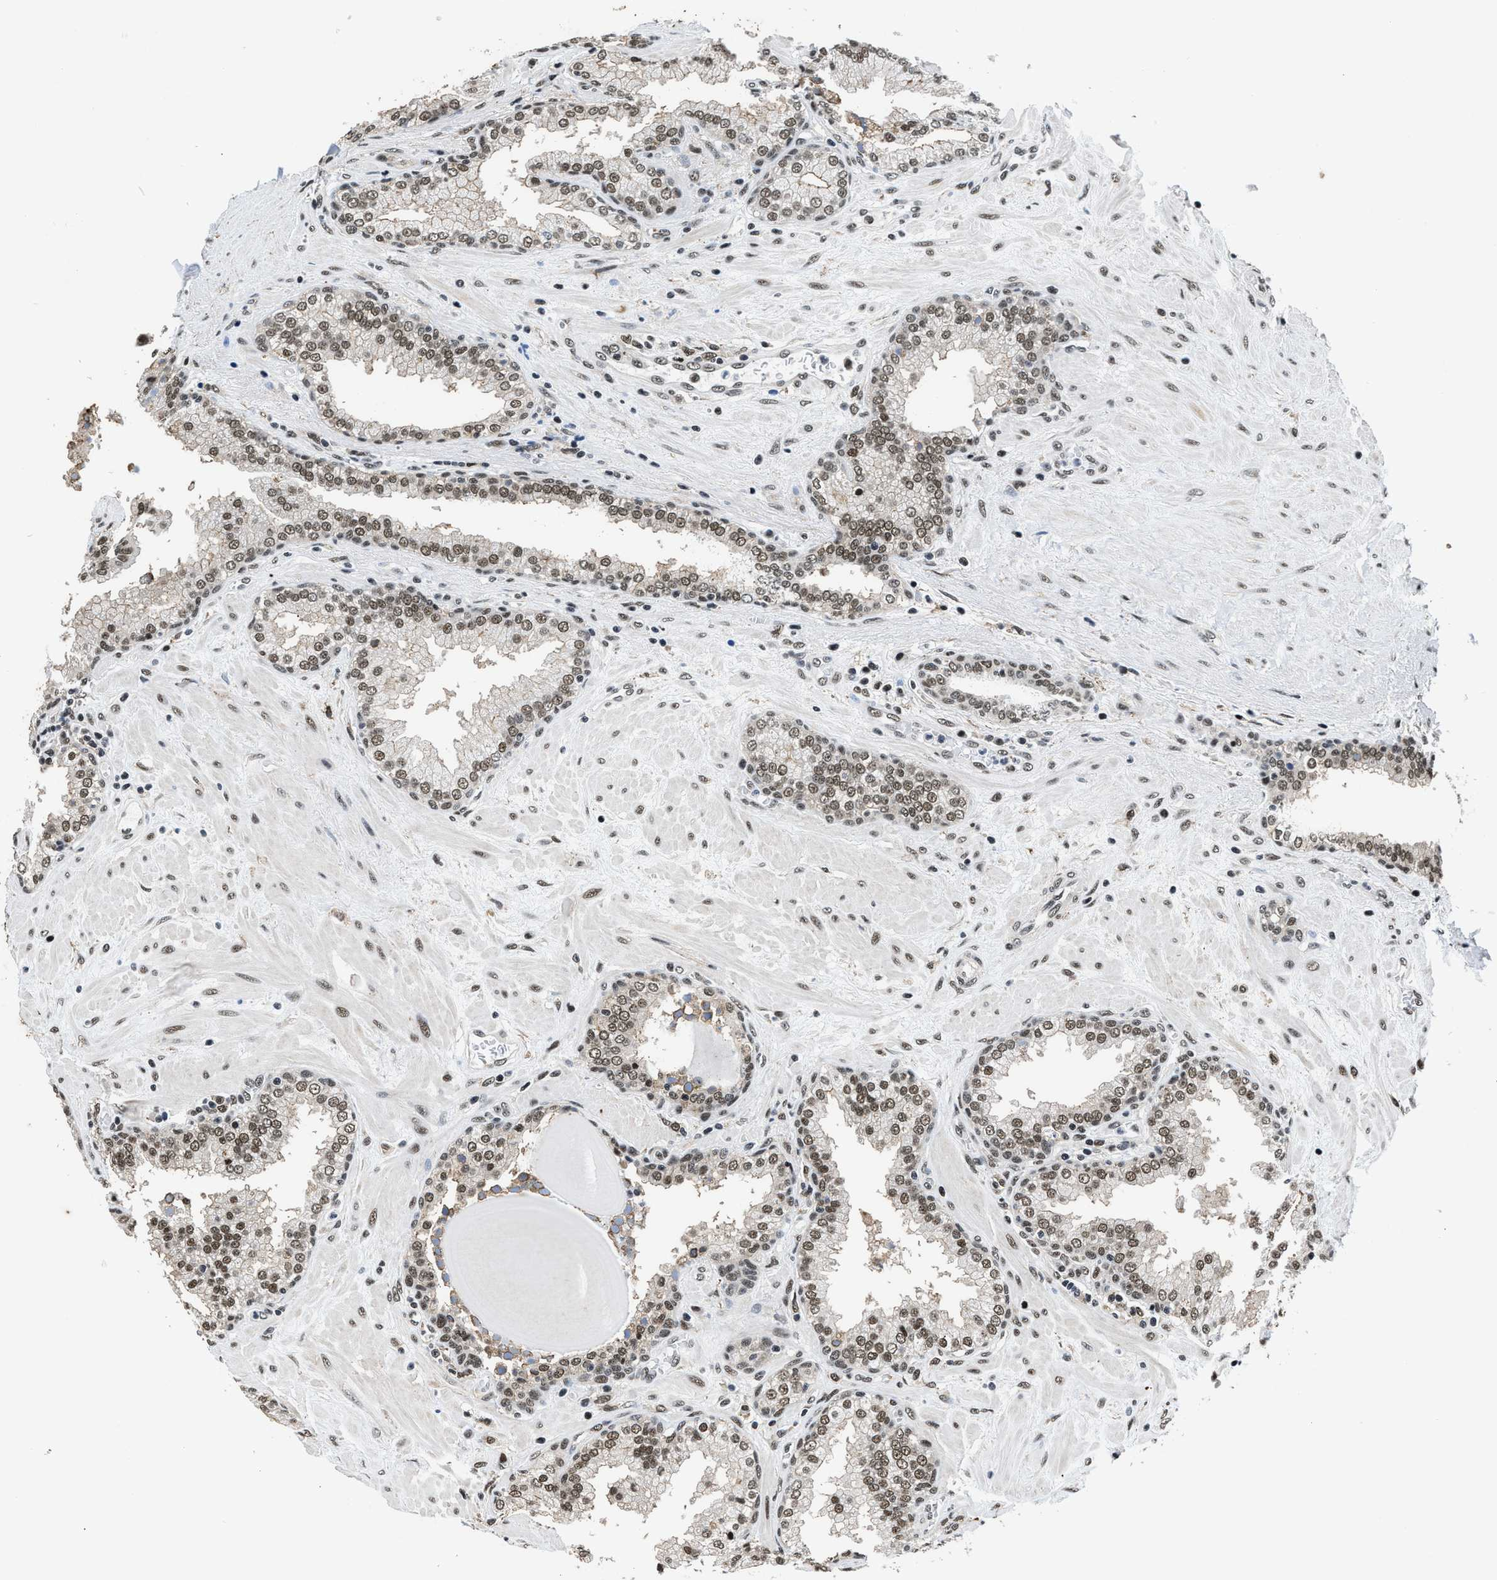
{"staining": {"intensity": "strong", "quantity": "25%-75%", "location": "nuclear"}, "tissue": "prostate", "cell_type": "Glandular cells", "image_type": "normal", "snomed": [{"axis": "morphology", "description": "Normal tissue, NOS"}, {"axis": "topography", "description": "Prostate"}], "caption": "High-power microscopy captured an immunohistochemistry photomicrograph of benign prostate, revealing strong nuclear staining in about 25%-75% of glandular cells. Nuclei are stained in blue.", "gene": "HNRNPF", "patient": {"sex": "male", "age": 51}}